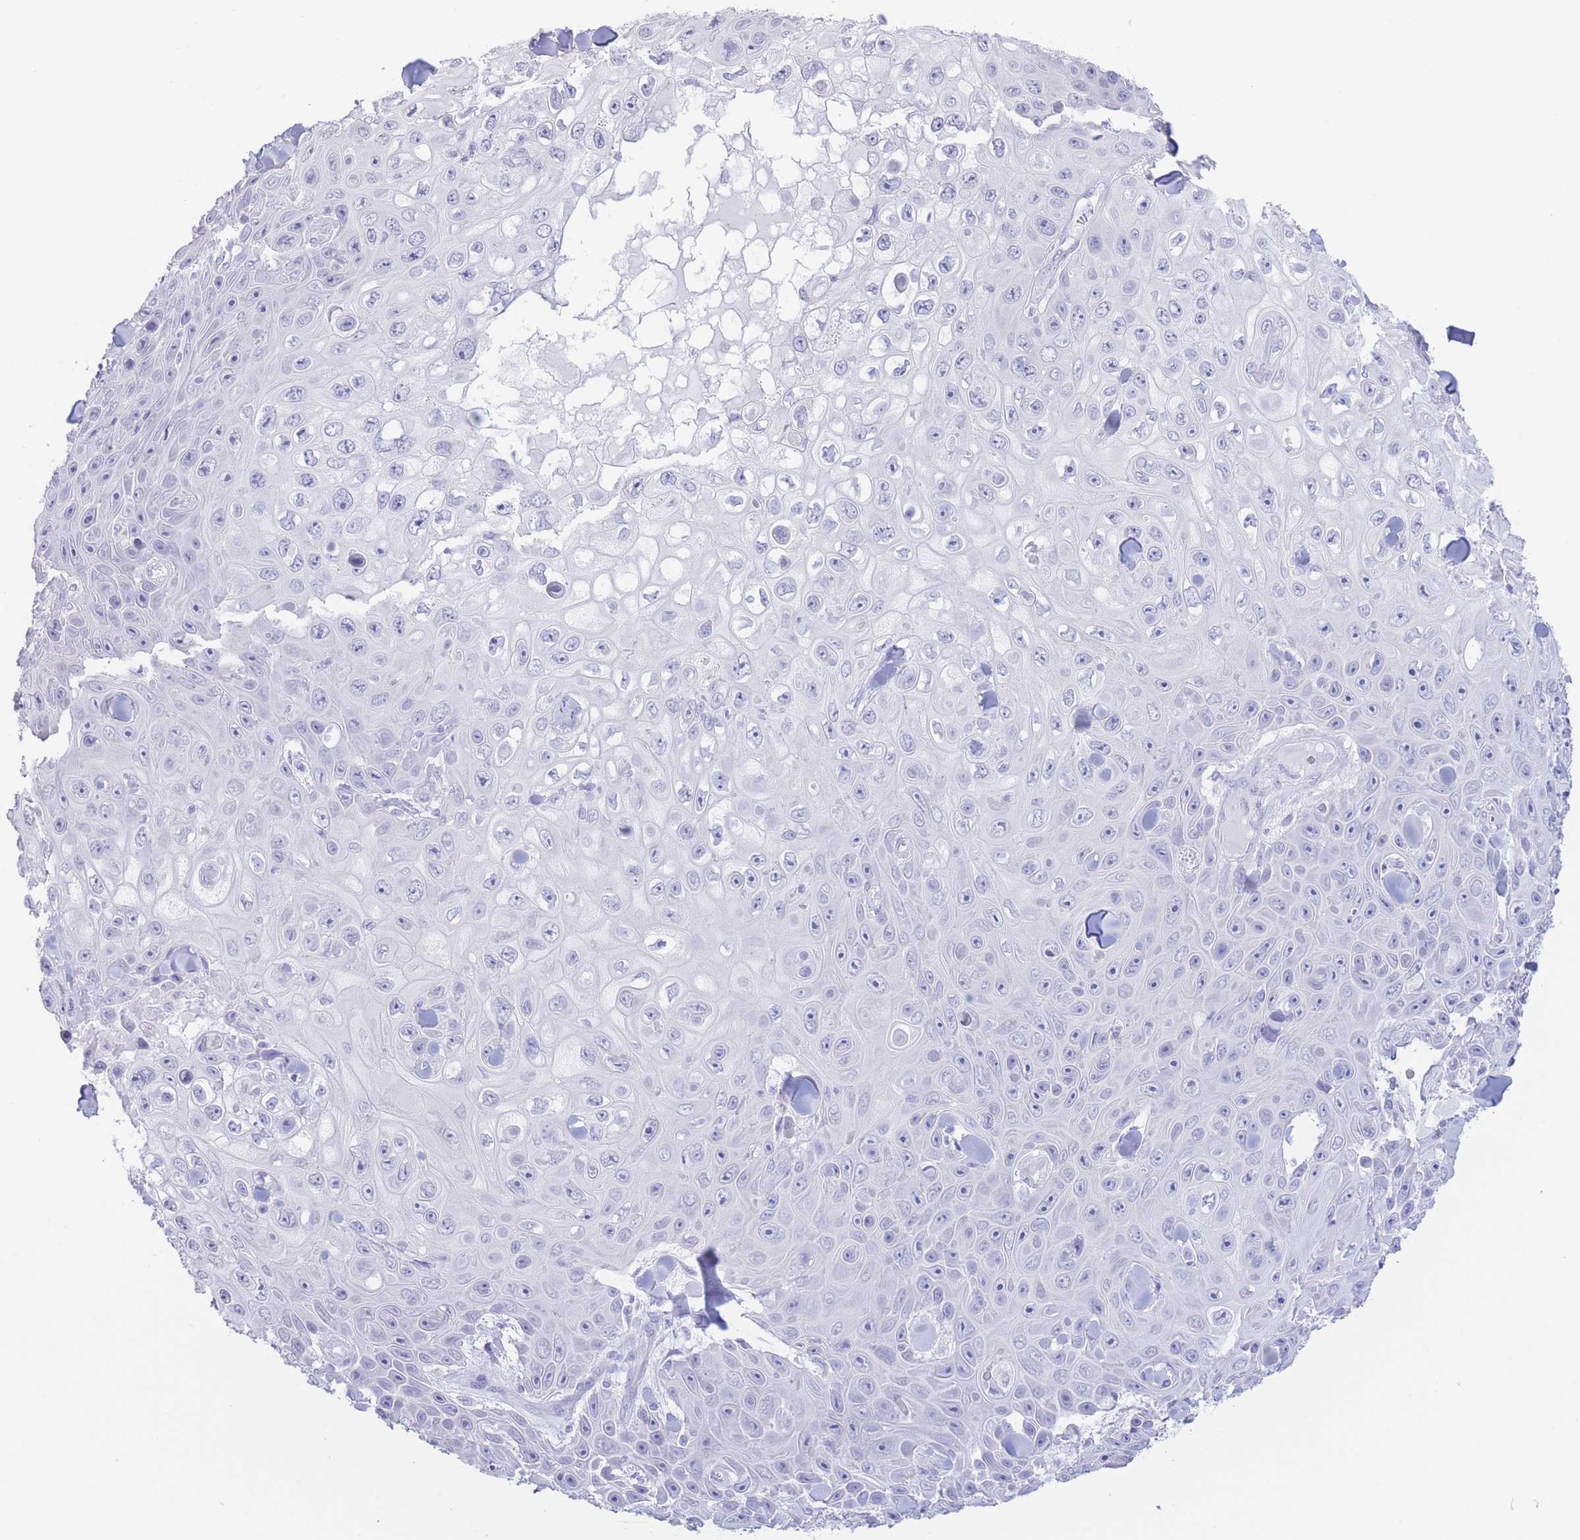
{"staining": {"intensity": "negative", "quantity": "none", "location": "none"}, "tissue": "skin cancer", "cell_type": "Tumor cells", "image_type": "cancer", "snomed": [{"axis": "morphology", "description": "Squamous cell carcinoma, NOS"}, {"axis": "topography", "description": "Skin"}], "caption": "A high-resolution micrograph shows immunohistochemistry staining of squamous cell carcinoma (skin), which exhibits no significant staining in tumor cells. (Immunohistochemistry, brightfield microscopy, high magnification).", "gene": "PKLR", "patient": {"sex": "male", "age": 82}}